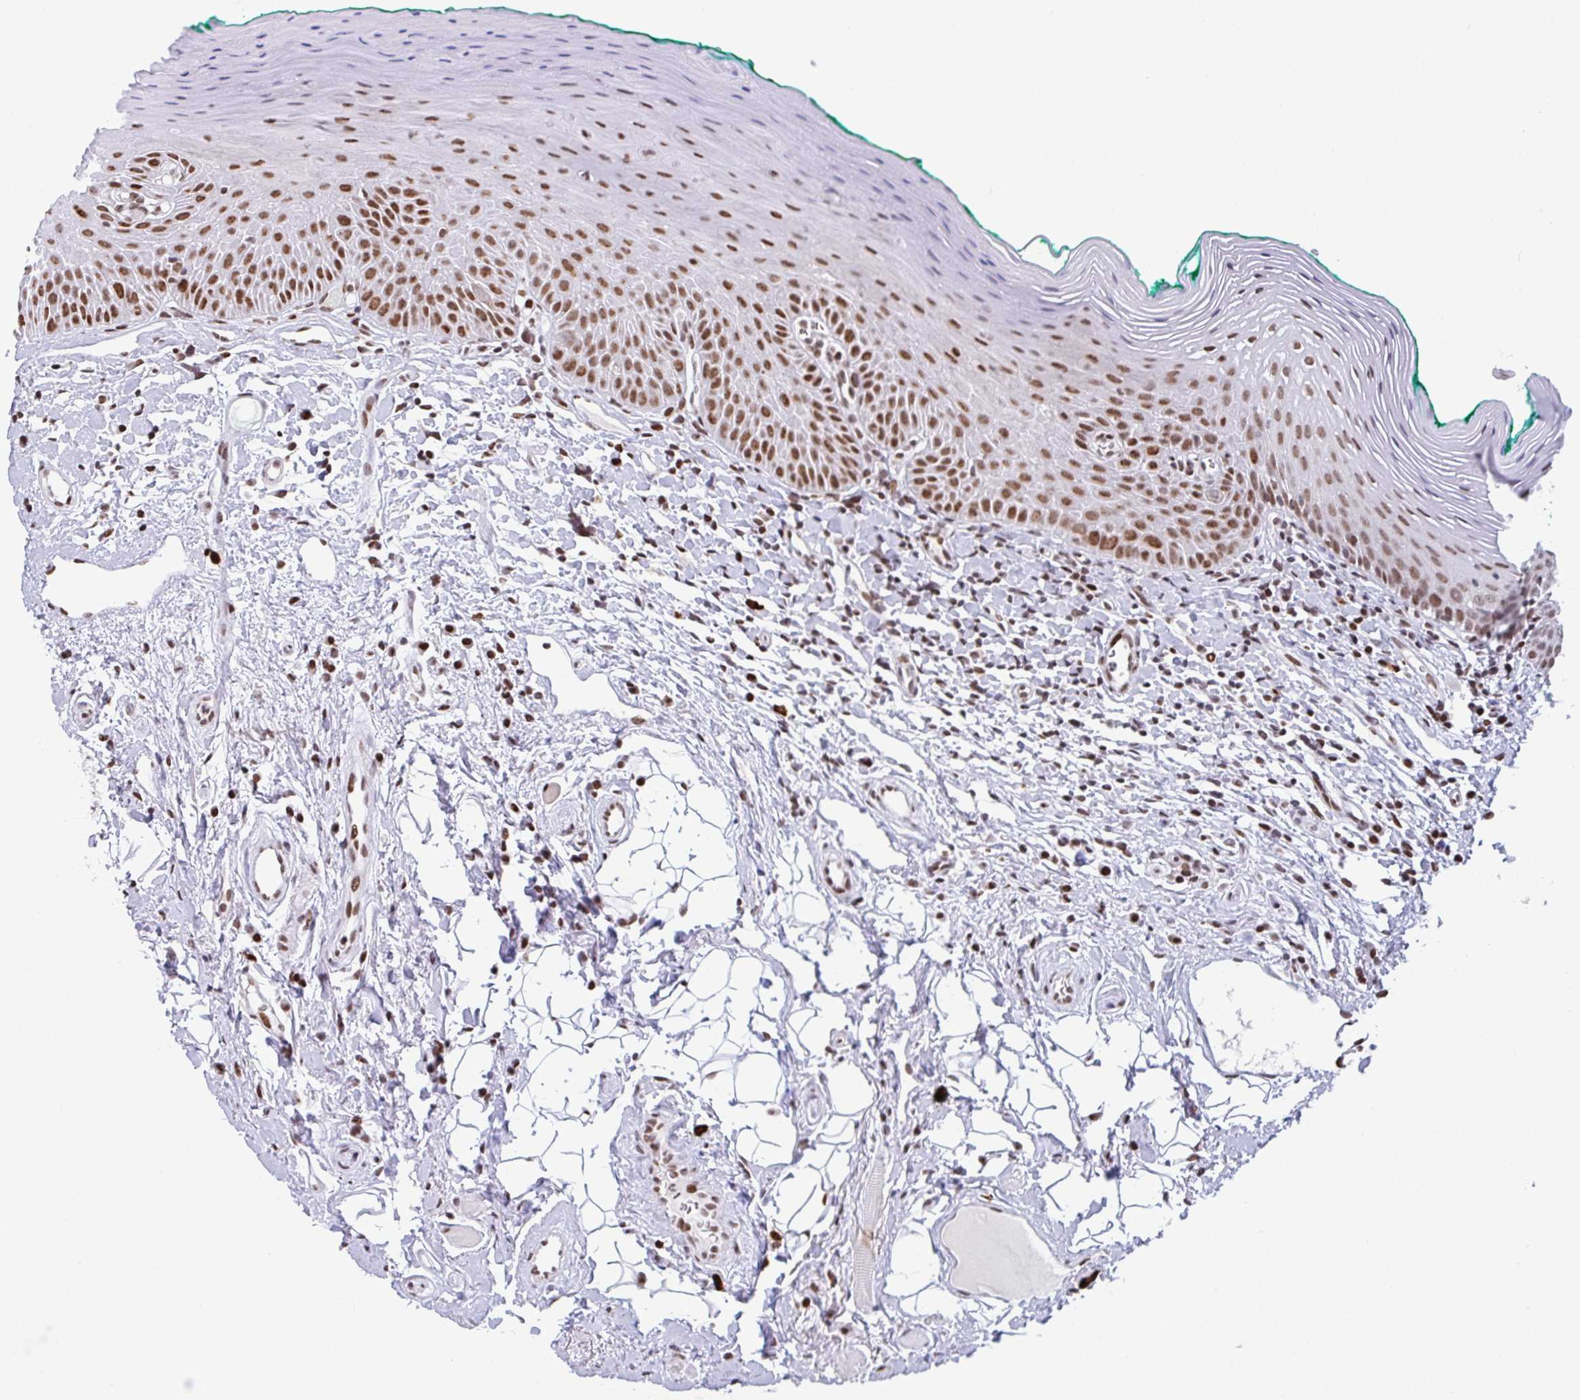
{"staining": {"intensity": "moderate", "quantity": ">75%", "location": "nuclear"}, "tissue": "oral mucosa", "cell_type": "Squamous epithelial cells", "image_type": "normal", "snomed": [{"axis": "morphology", "description": "Normal tissue, NOS"}, {"axis": "topography", "description": "Oral tissue"}, {"axis": "topography", "description": "Tounge, NOS"}], "caption": "Brown immunohistochemical staining in benign oral mucosa shows moderate nuclear expression in about >75% of squamous epithelial cells.", "gene": "CLP1", "patient": {"sex": "male", "age": 83}}